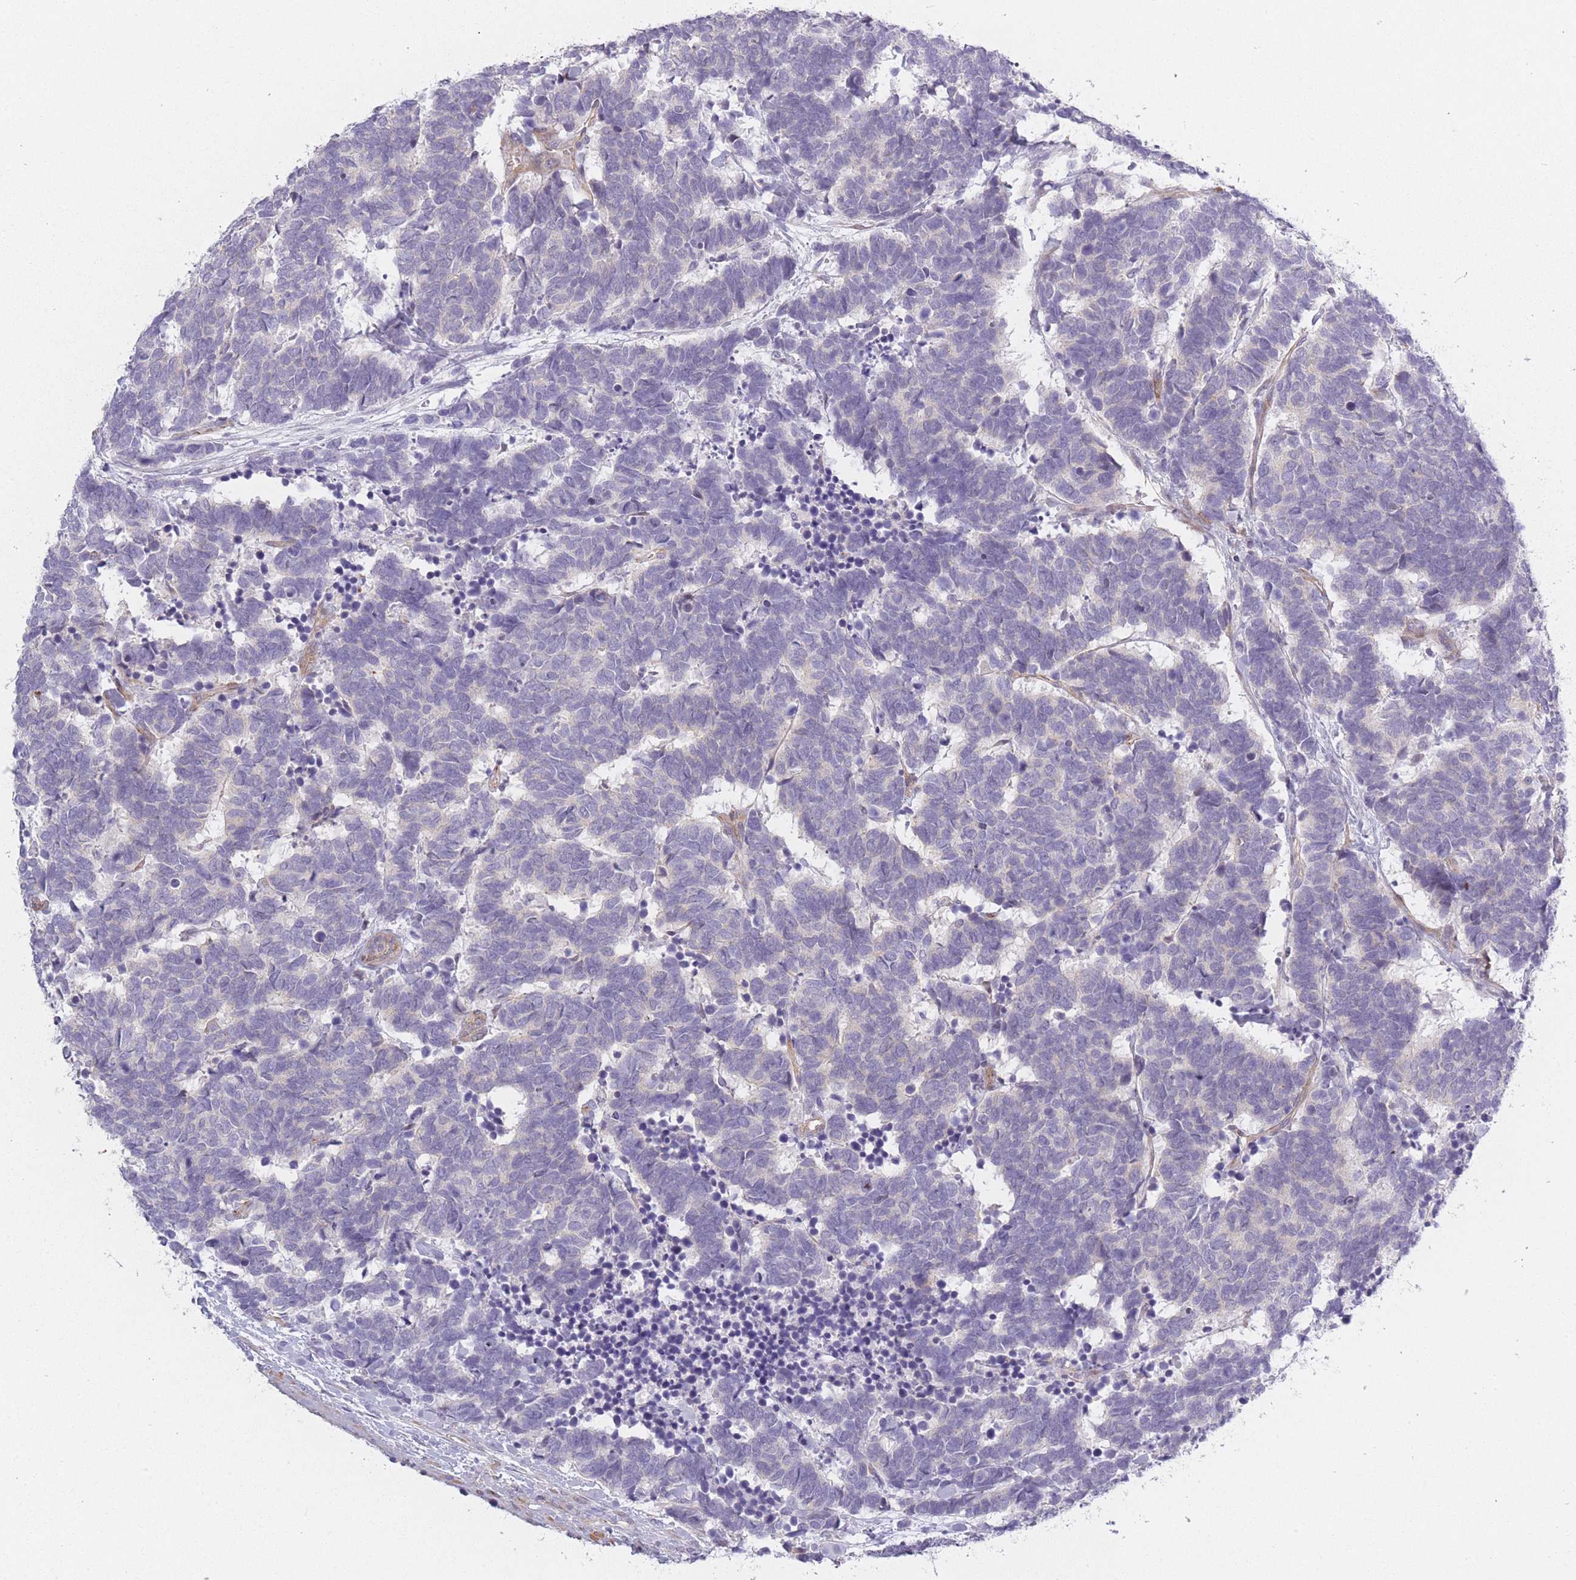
{"staining": {"intensity": "negative", "quantity": "none", "location": "none"}, "tissue": "carcinoid", "cell_type": "Tumor cells", "image_type": "cancer", "snomed": [{"axis": "morphology", "description": "Carcinoma, NOS"}, {"axis": "morphology", "description": "Carcinoid, malignant, NOS"}, {"axis": "topography", "description": "Urinary bladder"}], "caption": "A histopathology image of human malignant carcinoid is negative for staining in tumor cells.", "gene": "SLC7A6", "patient": {"sex": "male", "age": 57}}